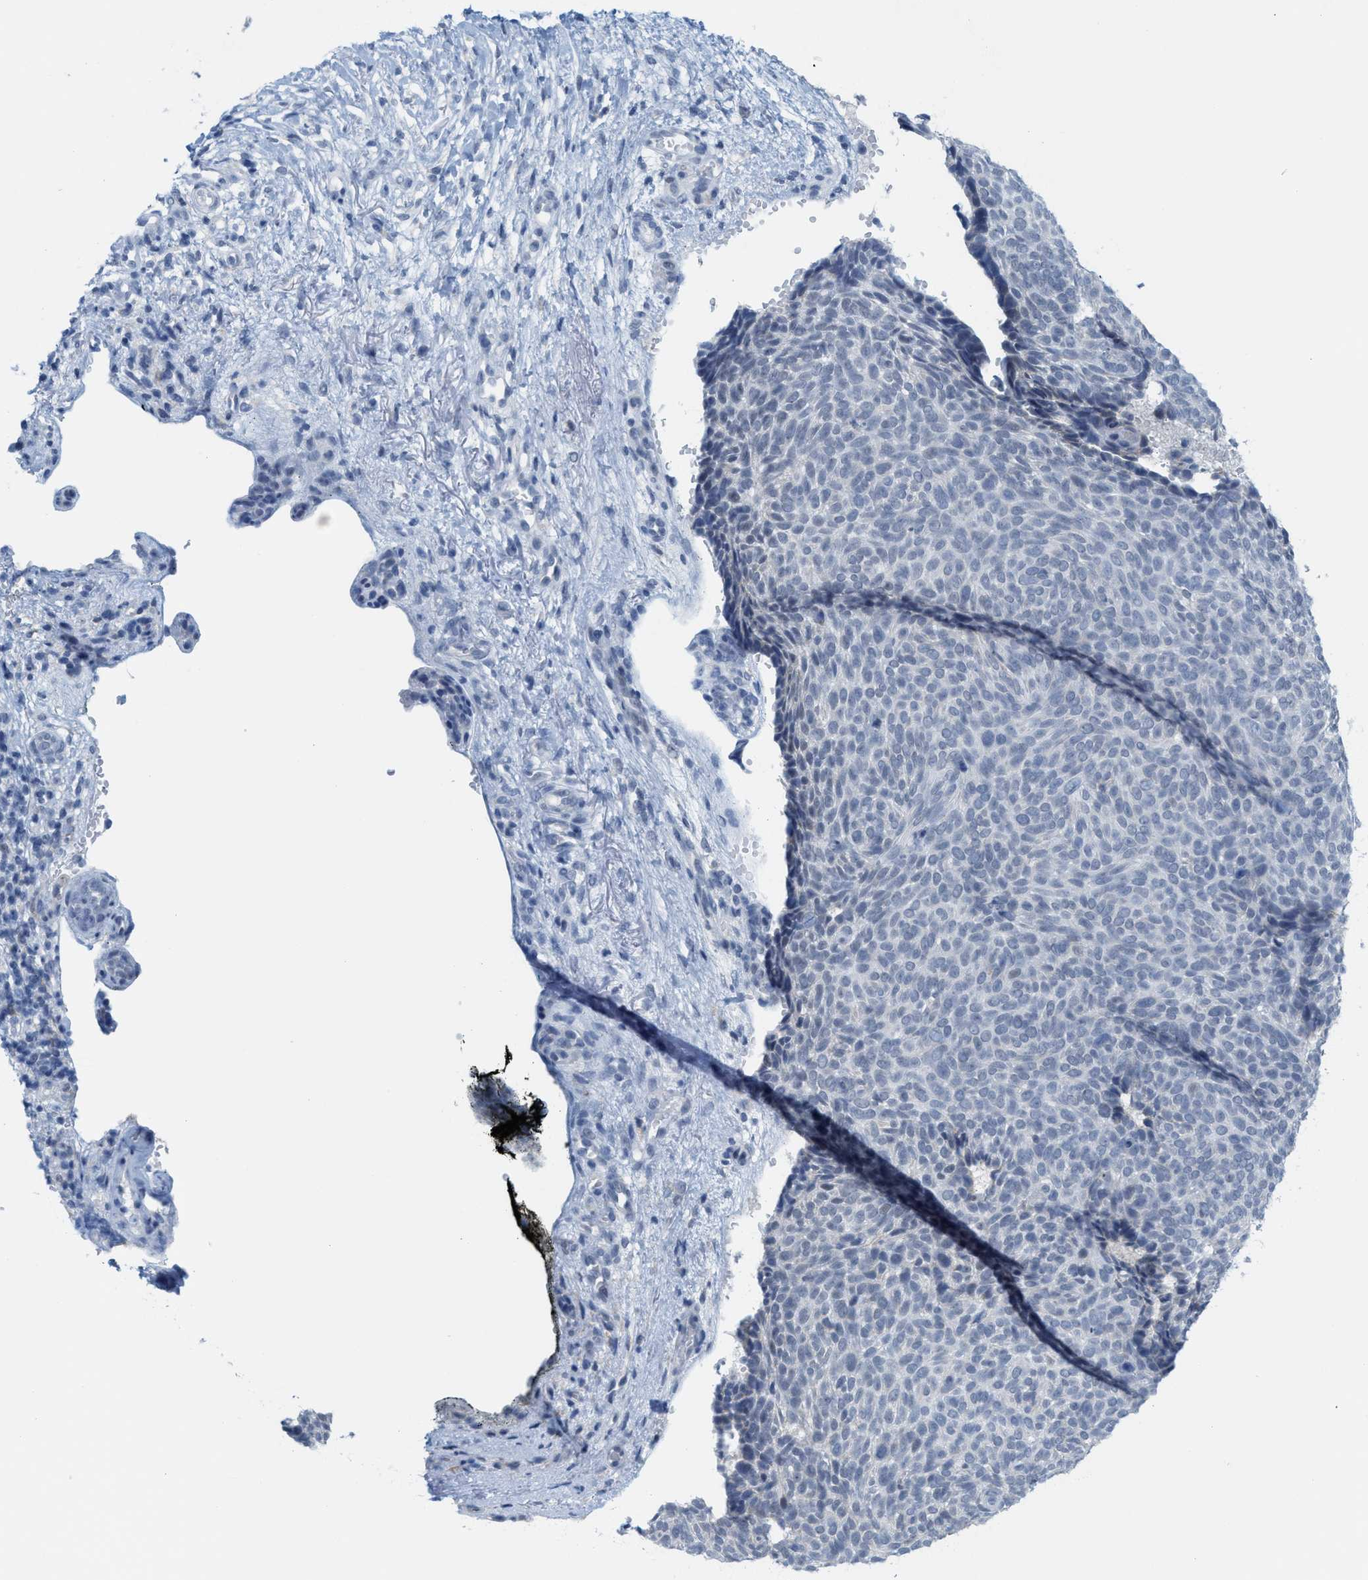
{"staining": {"intensity": "negative", "quantity": "none", "location": "none"}, "tissue": "skin cancer", "cell_type": "Tumor cells", "image_type": "cancer", "snomed": [{"axis": "morphology", "description": "Basal cell carcinoma"}, {"axis": "topography", "description": "Skin"}], "caption": "The image exhibits no significant expression in tumor cells of skin cancer (basal cell carcinoma).", "gene": "KIFC3", "patient": {"sex": "male", "age": 61}}